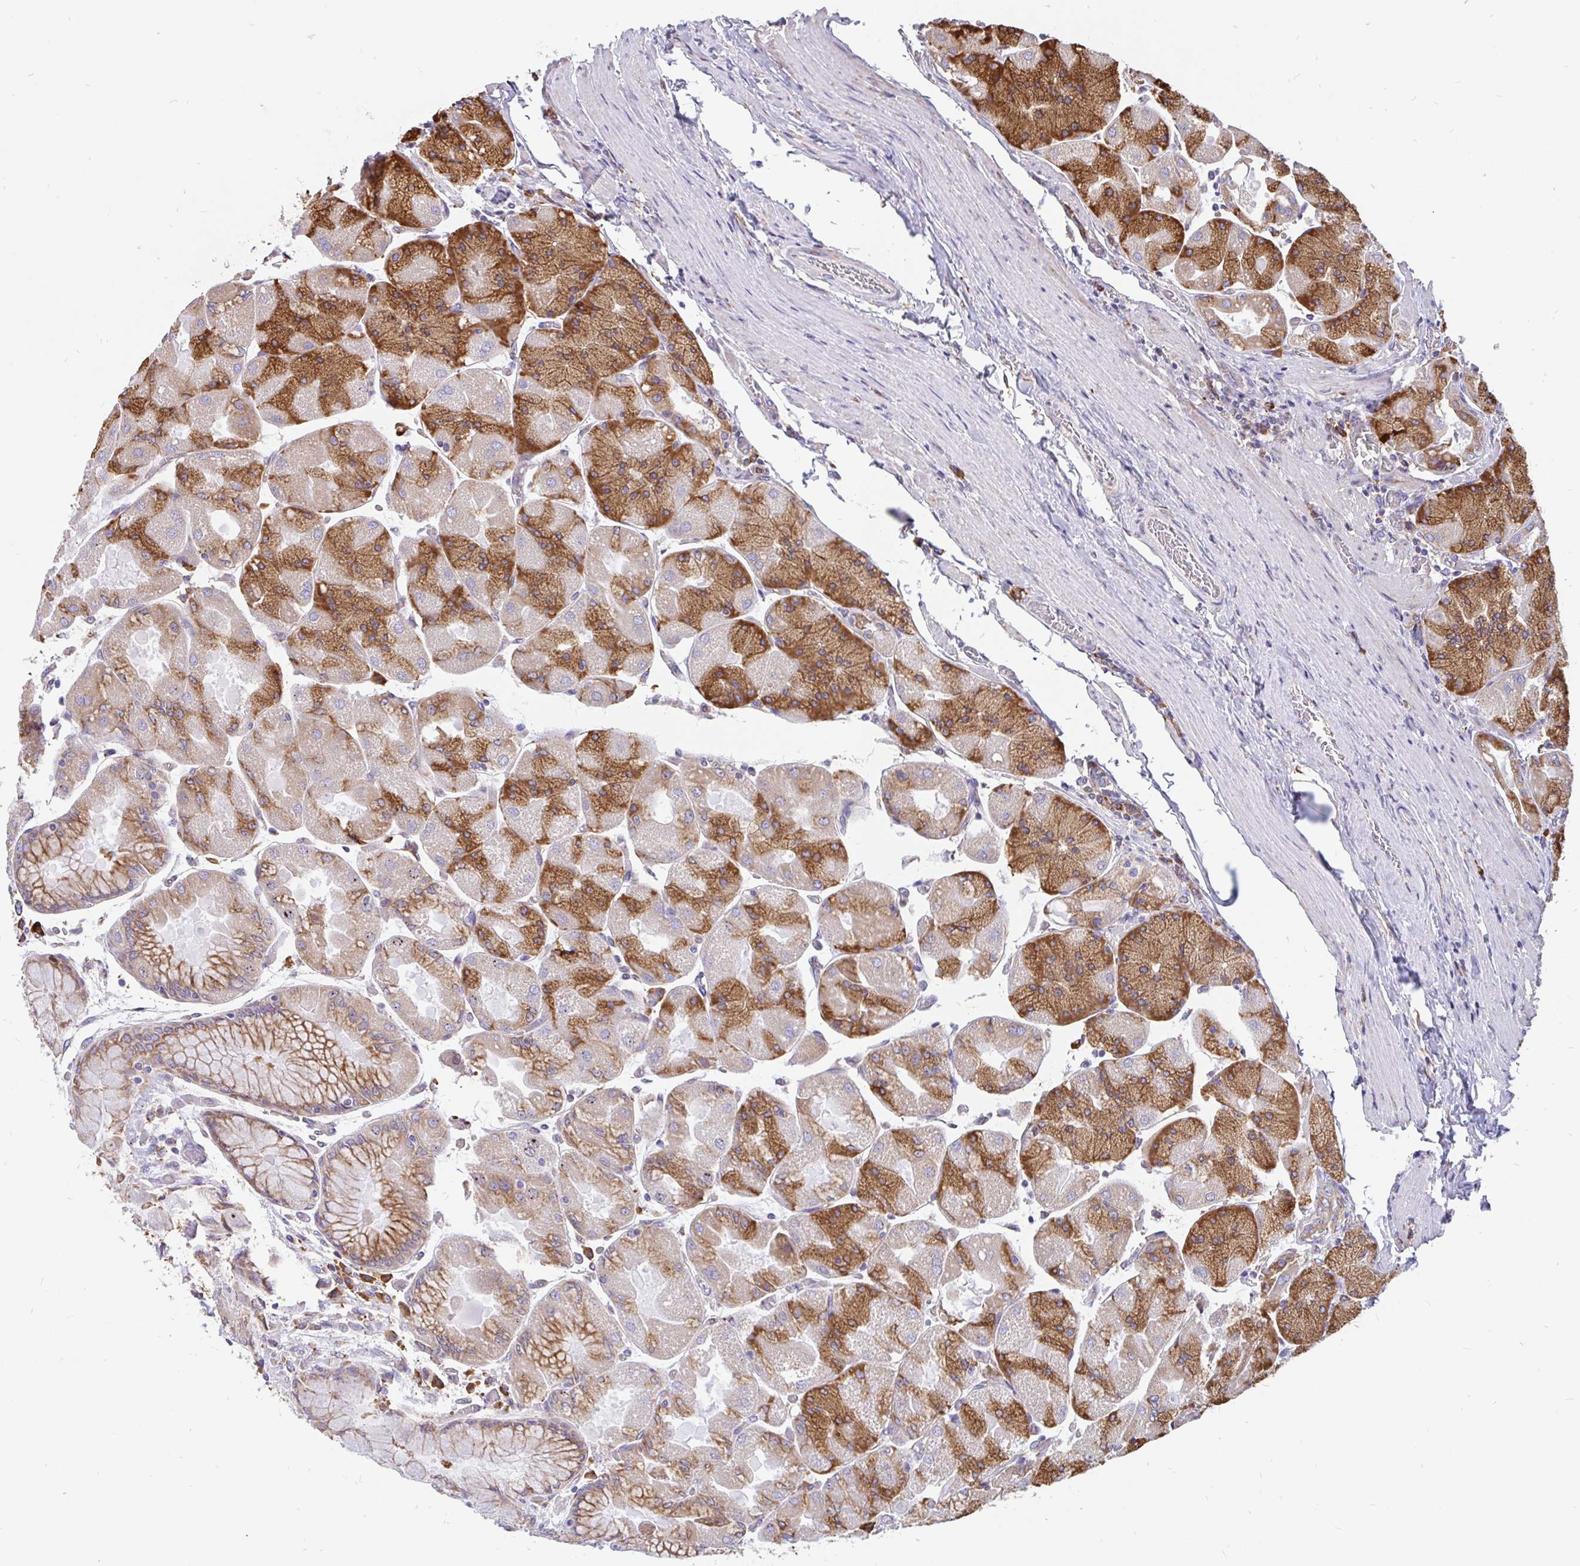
{"staining": {"intensity": "strong", "quantity": "25%-75%", "location": "cytoplasmic/membranous"}, "tissue": "stomach", "cell_type": "Glandular cells", "image_type": "normal", "snomed": [{"axis": "morphology", "description": "Normal tissue, NOS"}, {"axis": "topography", "description": "Stomach"}], "caption": "High-power microscopy captured an immunohistochemistry image of benign stomach, revealing strong cytoplasmic/membranous staining in approximately 25%-75% of glandular cells.", "gene": "EML5", "patient": {"sex": "female", "age": 61}}